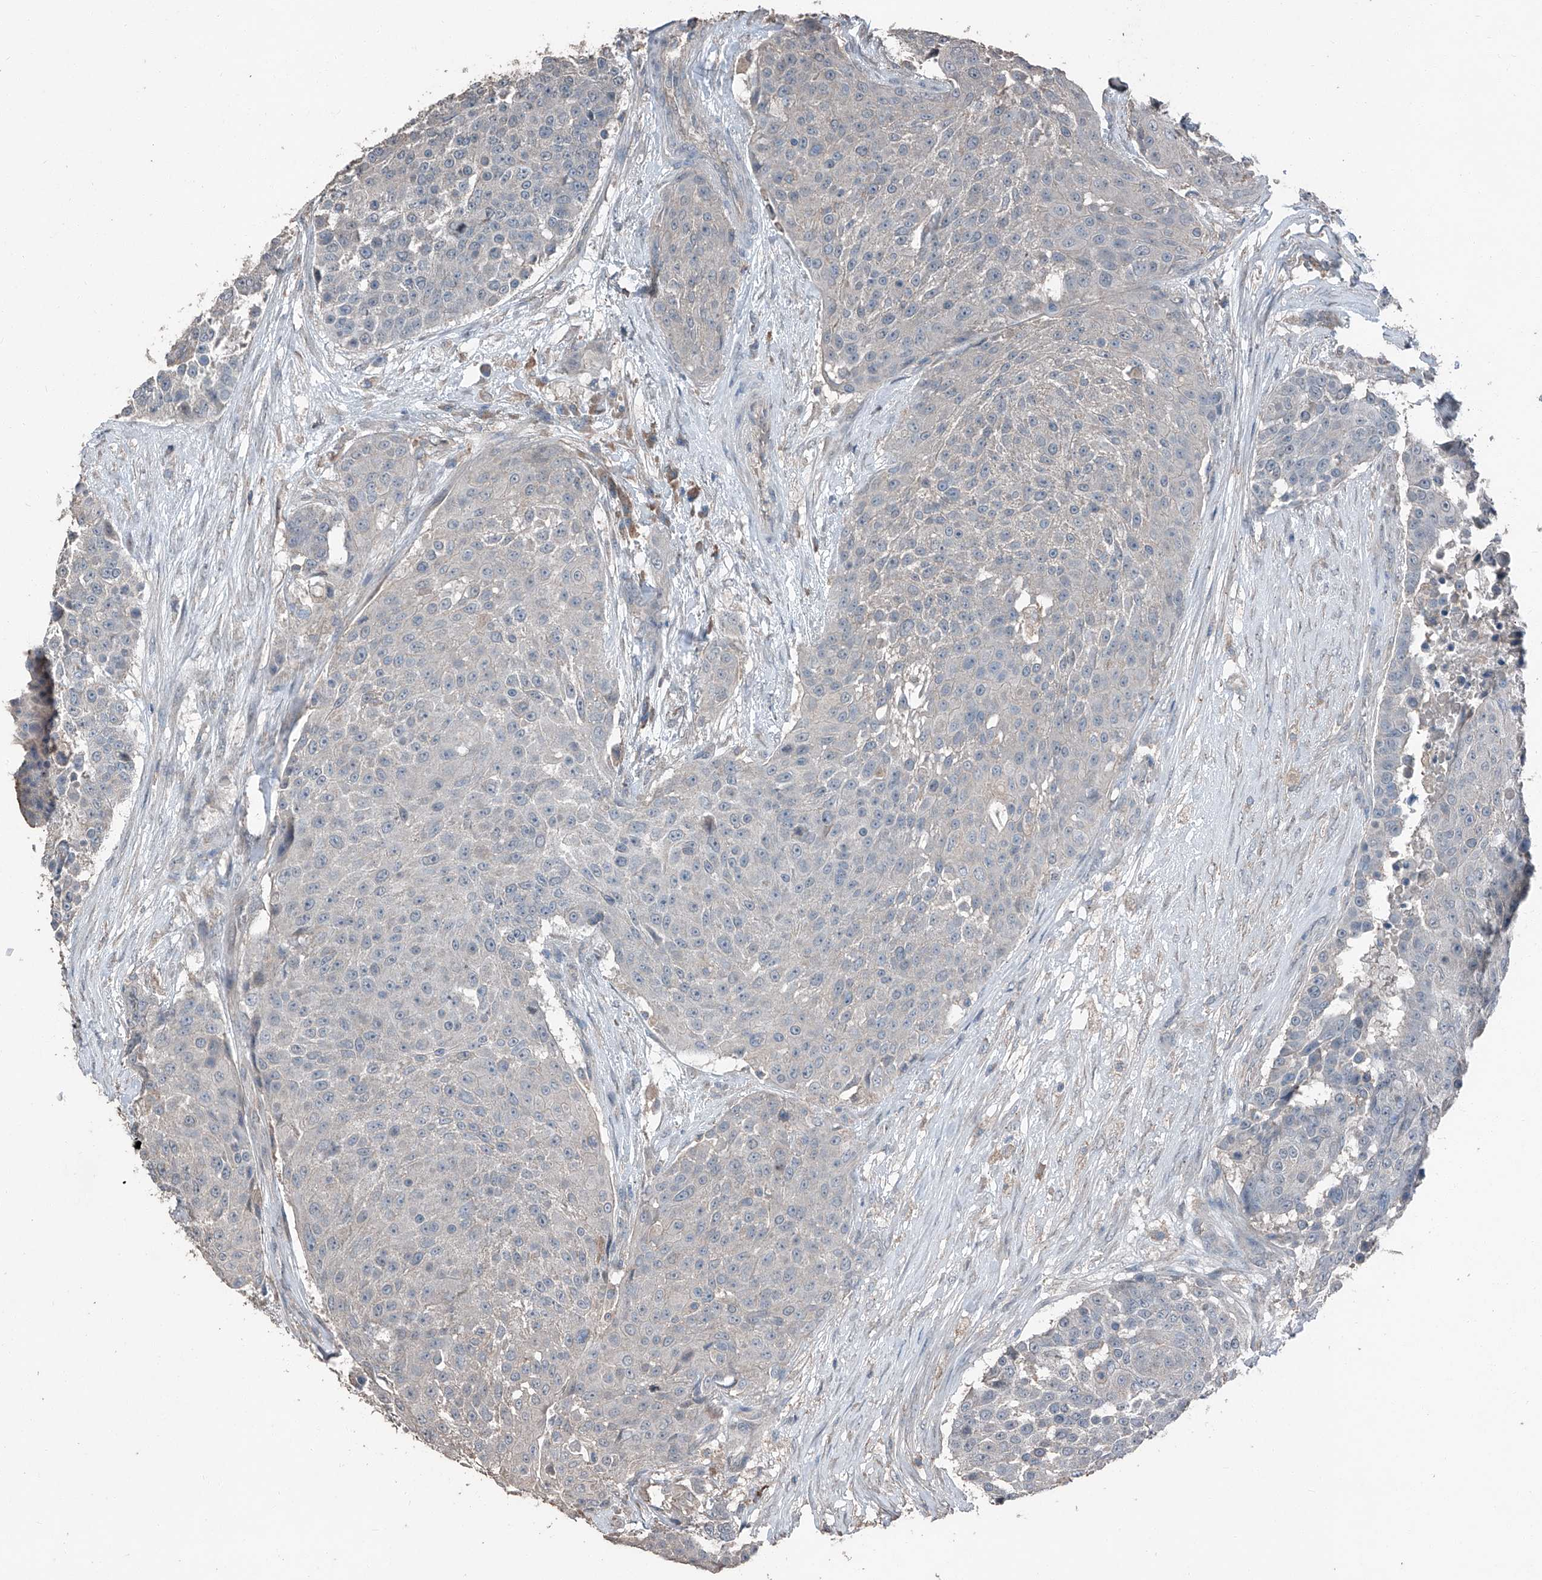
{"staining": {"intensity": "negative", "quantity": "none", "location": "none"}, "tissue": "urothelial cancer", "cell_type": "Tumor cells", "image_type": "cancer", "snomed": [{"axis": "morphology", "description": "Urothelial carcinoma, High grade"}, {"axis": "topography", "description": "Urinary bladder"}], "caption": "High magnification brightfield microscopy of urothelial cancer stained with DAB (3,3'-diaminobenzidine) (brown) and counterstained with hematoxylin (blue): tumor cells show no significant positivity.", "gene": "MAMLD1", "patient": {"sex": "female", "age": 63}}